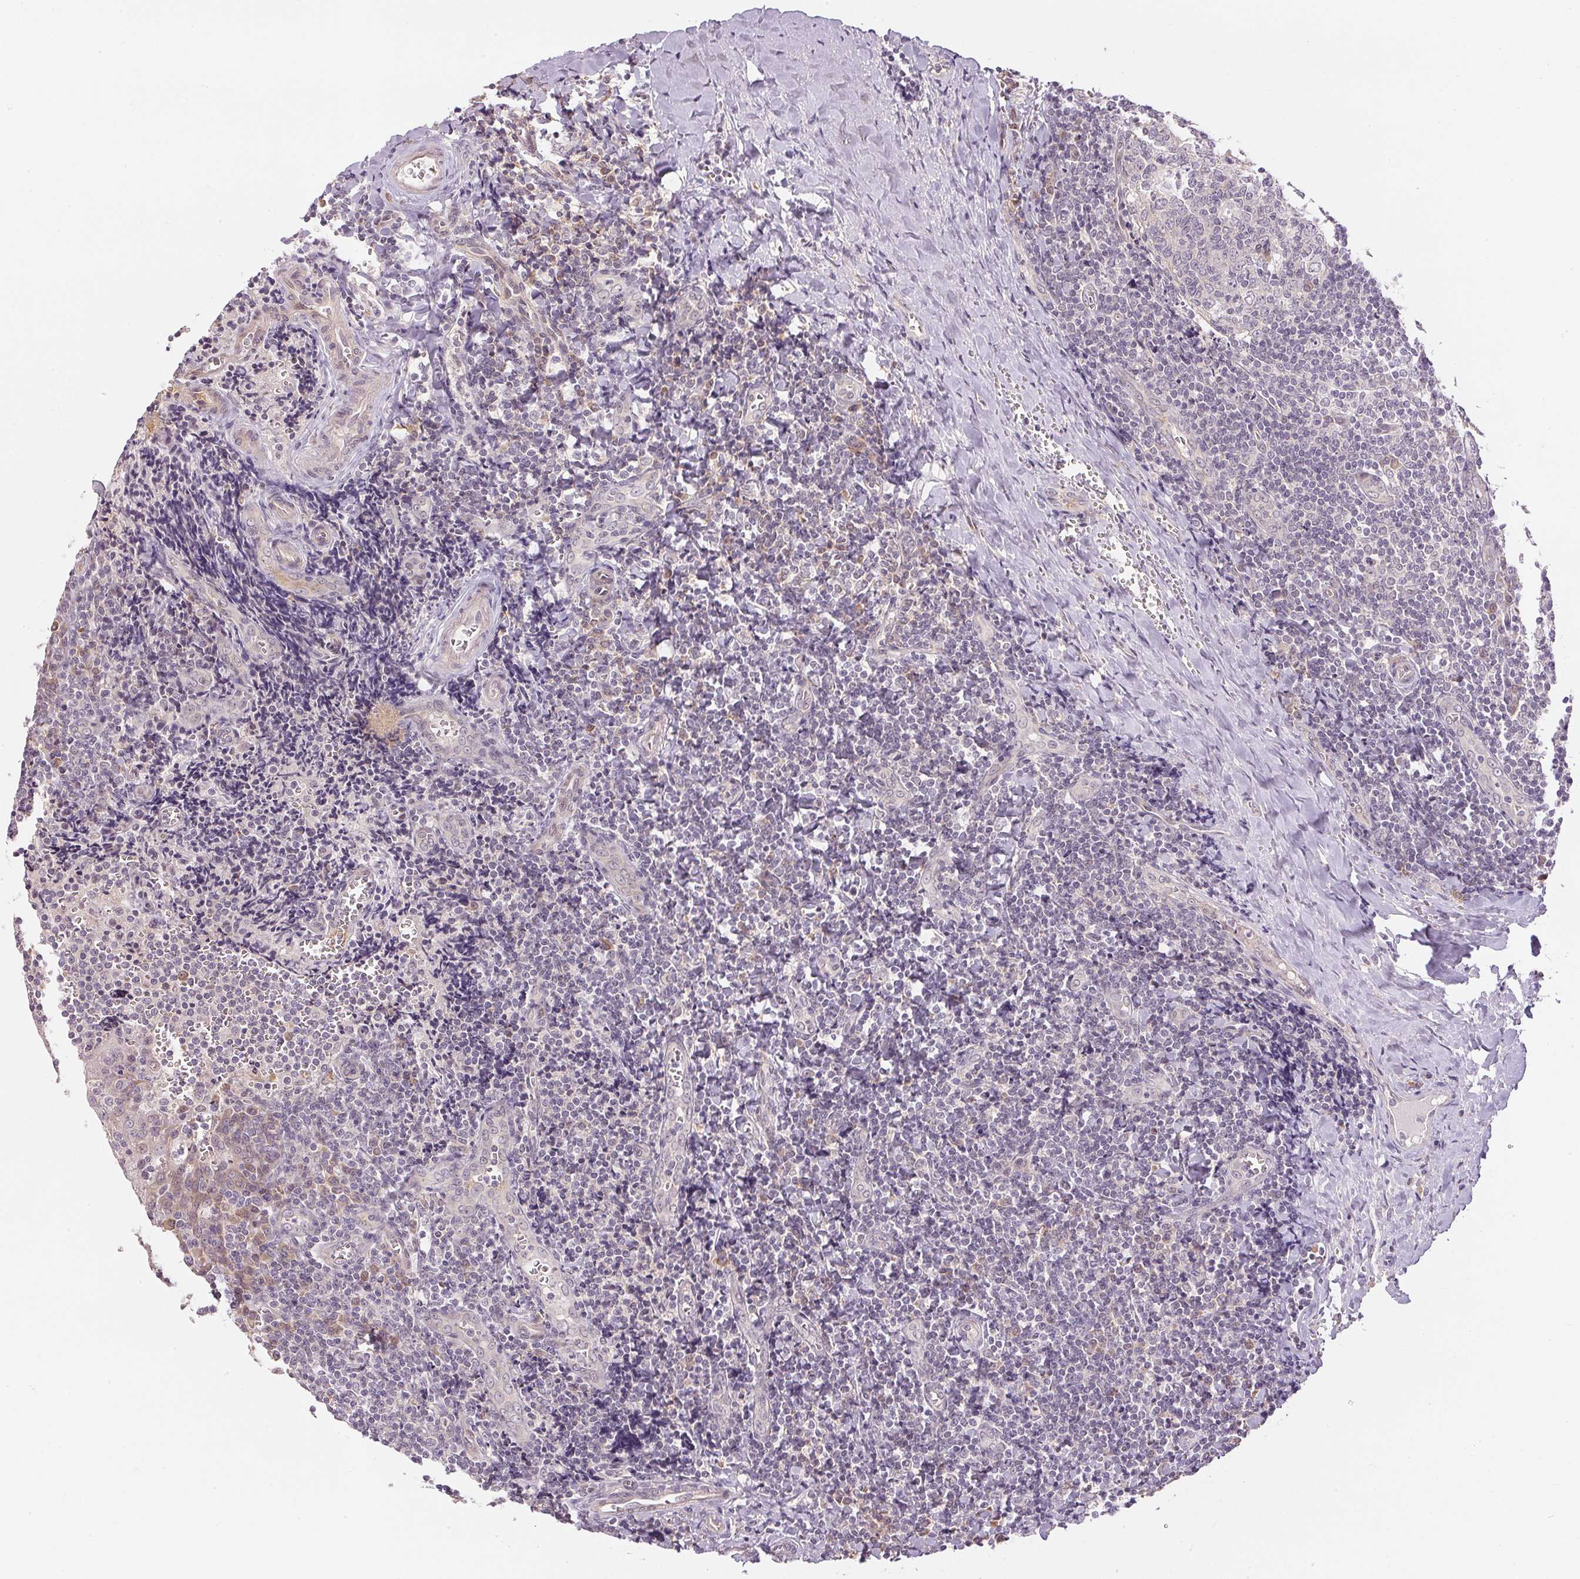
{"staining": {"intensity": "negative", "quantity": "none", "location": "none"}, "tissue": "tonsil", "cell_type": "Germinal center cells", "image_type": "normal", "snomed": [{"axis": "morphology", "description": "Normal tissue, NOS"}, {"axis": "morphology", "description": "Inflammation, NOS"}, {"axis": "topography", "description": "Tonsil"}], "caption": "IHC image of benign tonsil: human tonsil stained with DAB displays no significant protein staining in germinal center cells. Brightfield microscopy of IHC stained with DAB (3,3'-diaminobenzidine) (brown) and hematoxylin (blue), captured at high magnification.", "gene": "TTC23L", "patient": {"sex": "female", "age": 31}}